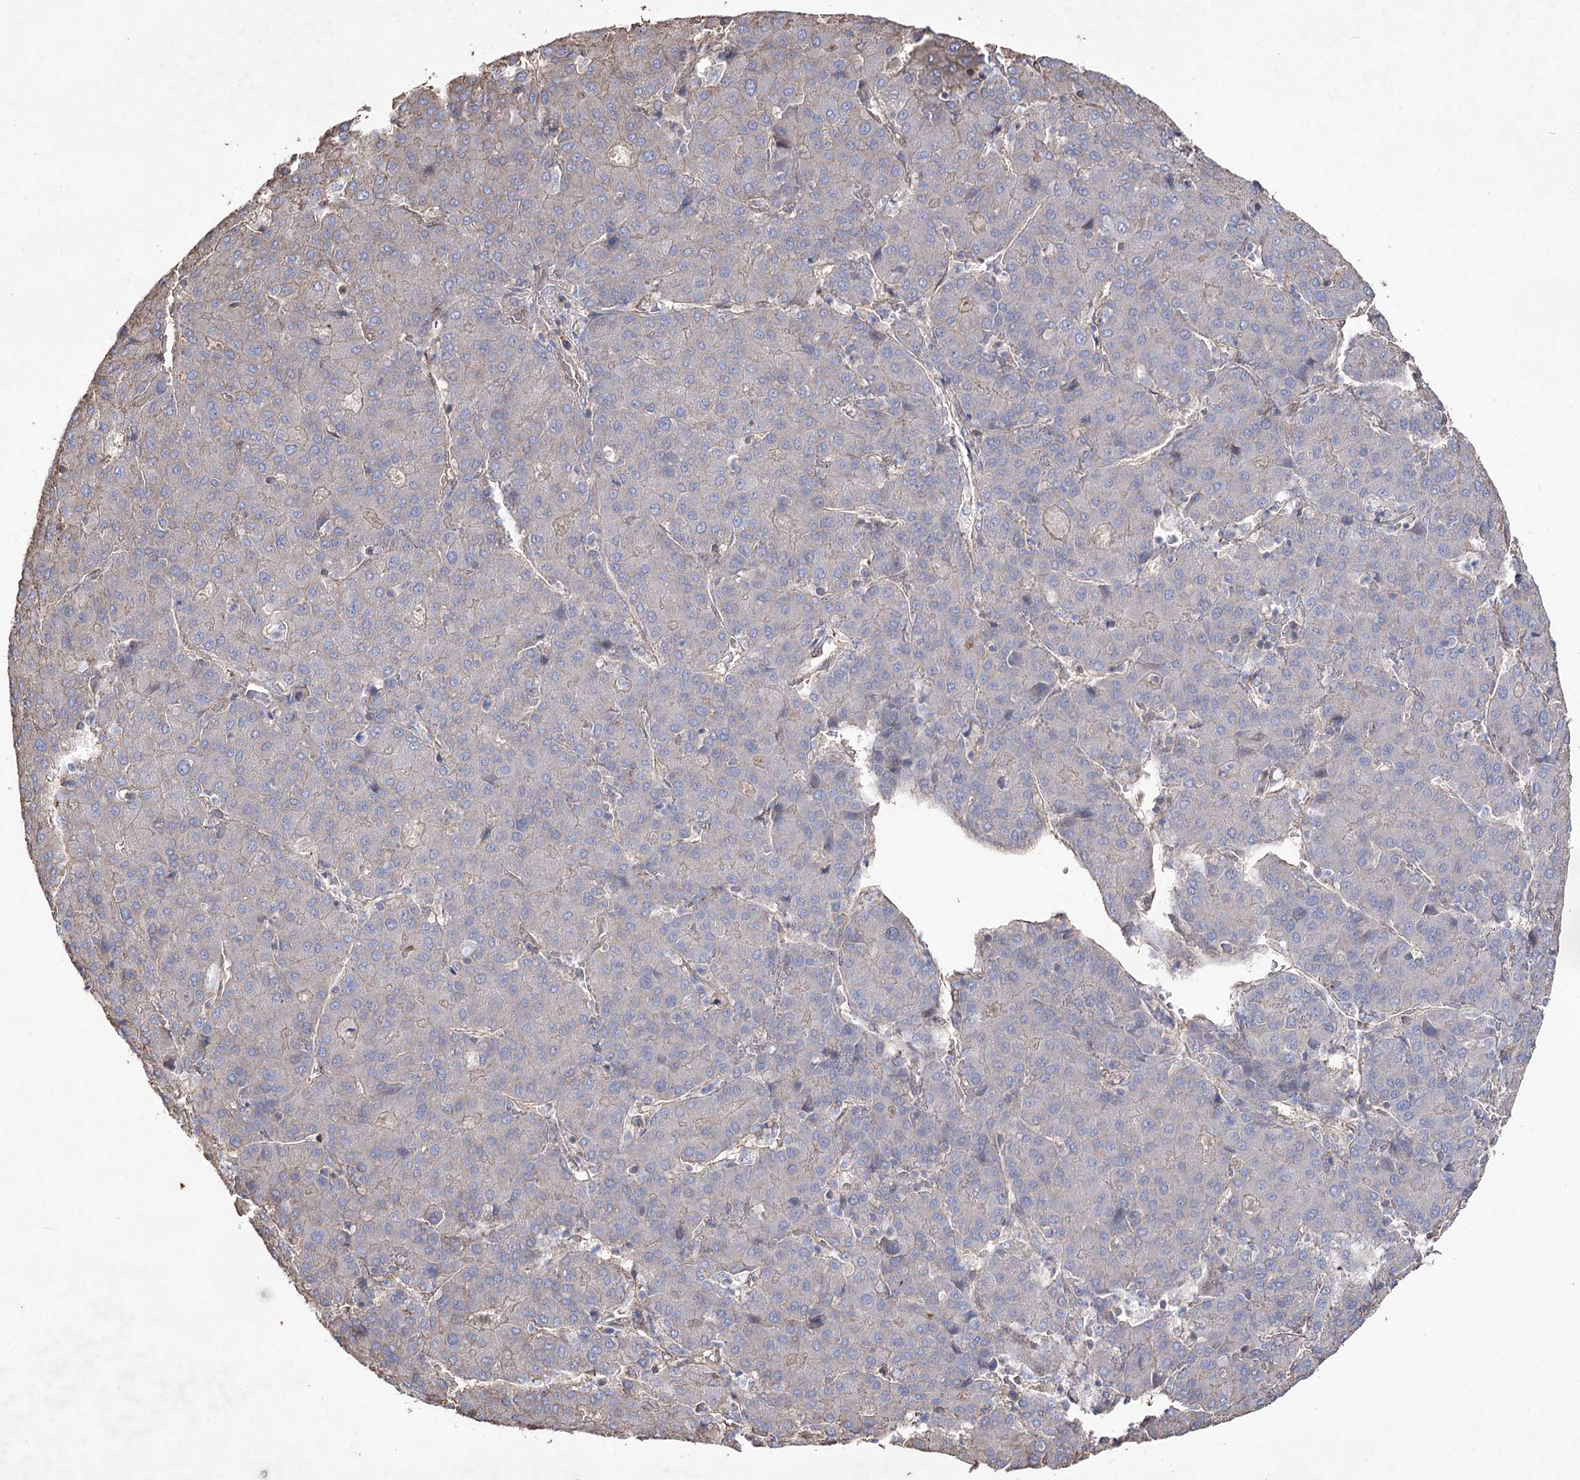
{"staining": {"intensity": "negative", "quantity": "none", "location": "none"}, "tissue": "liver cancer", "cell_type": "Tumor cells", "image_type": "cancer", "snomed": [{"axis": "morphology", "description": "Carcinoma, Hepatocellular, NOS"}, {"axis": "topography", "description": "Liver"}], "caption": "This is a image of IHC staining of liver cancer, which shows no positivity in tumor cells.", "gene": "FAM13B", "patient": {"sex": "male", "age": 65}}